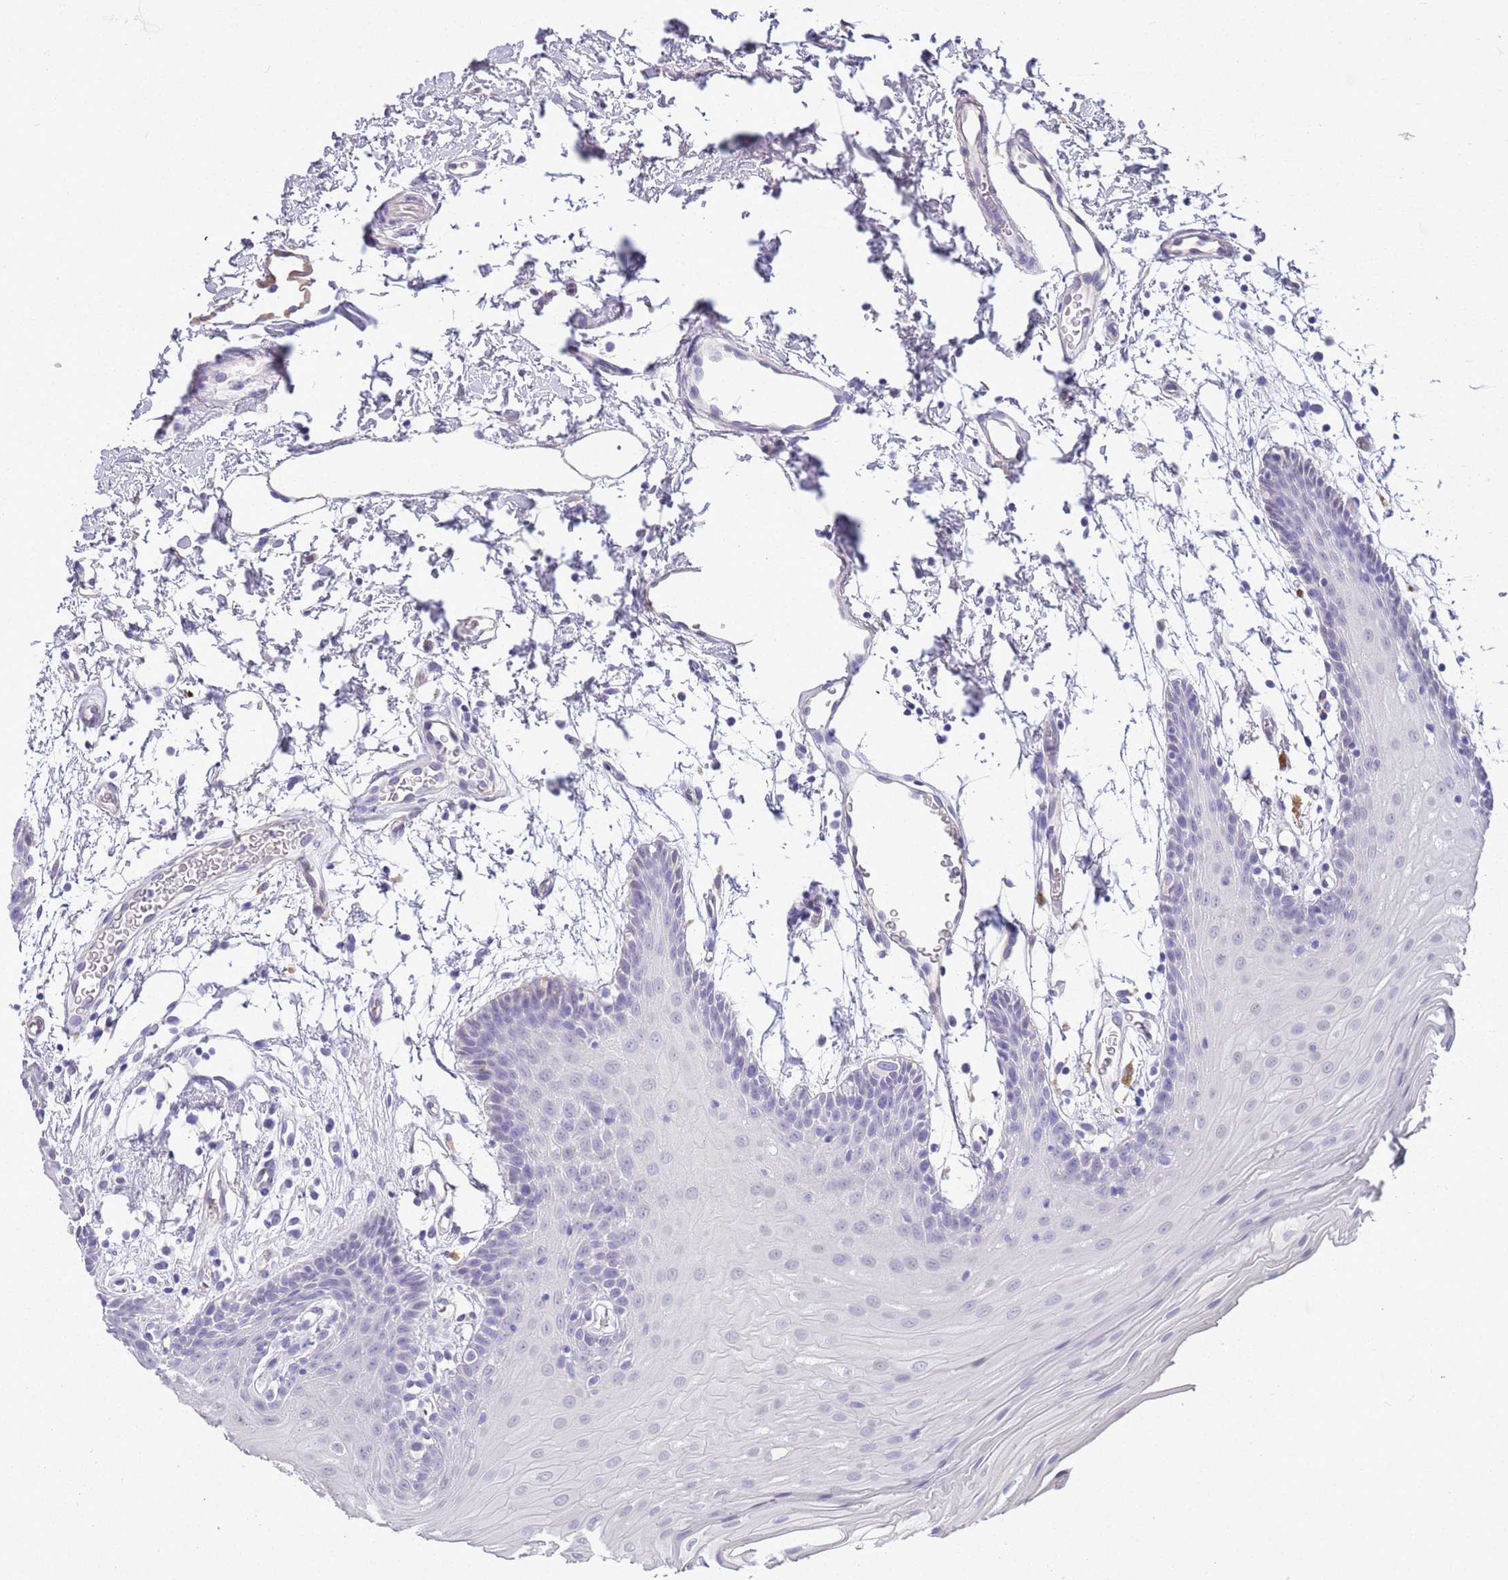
{"staining": {"intensity": "negative", "quantity": "none", "location": "none"}, "tissue": "oral mucosa", "cell_type": "Squamous epithelial cells", "image_type": "normal", "snomed": [{"axis": "morphology", "description": "Normal tissue, NOS"}, {"axis": "topography", "description": "Skeletal muscle"}, {"axis": "topography", "description": "Oral tissue"}, {"axis": "topography", "description": "Salivary gland"}, {"axis": "topography", "description": "Peripheral nerve tissue"}], "caption": "This image is of benign oral mucosa stained with immunohistochemistry to label a protein in brown with the nuclei are counter-stained blue. There is no positivity in squamous epithelial cells.", "gene": "CTRC", "patient": {"sex": "male", "age": 54}}